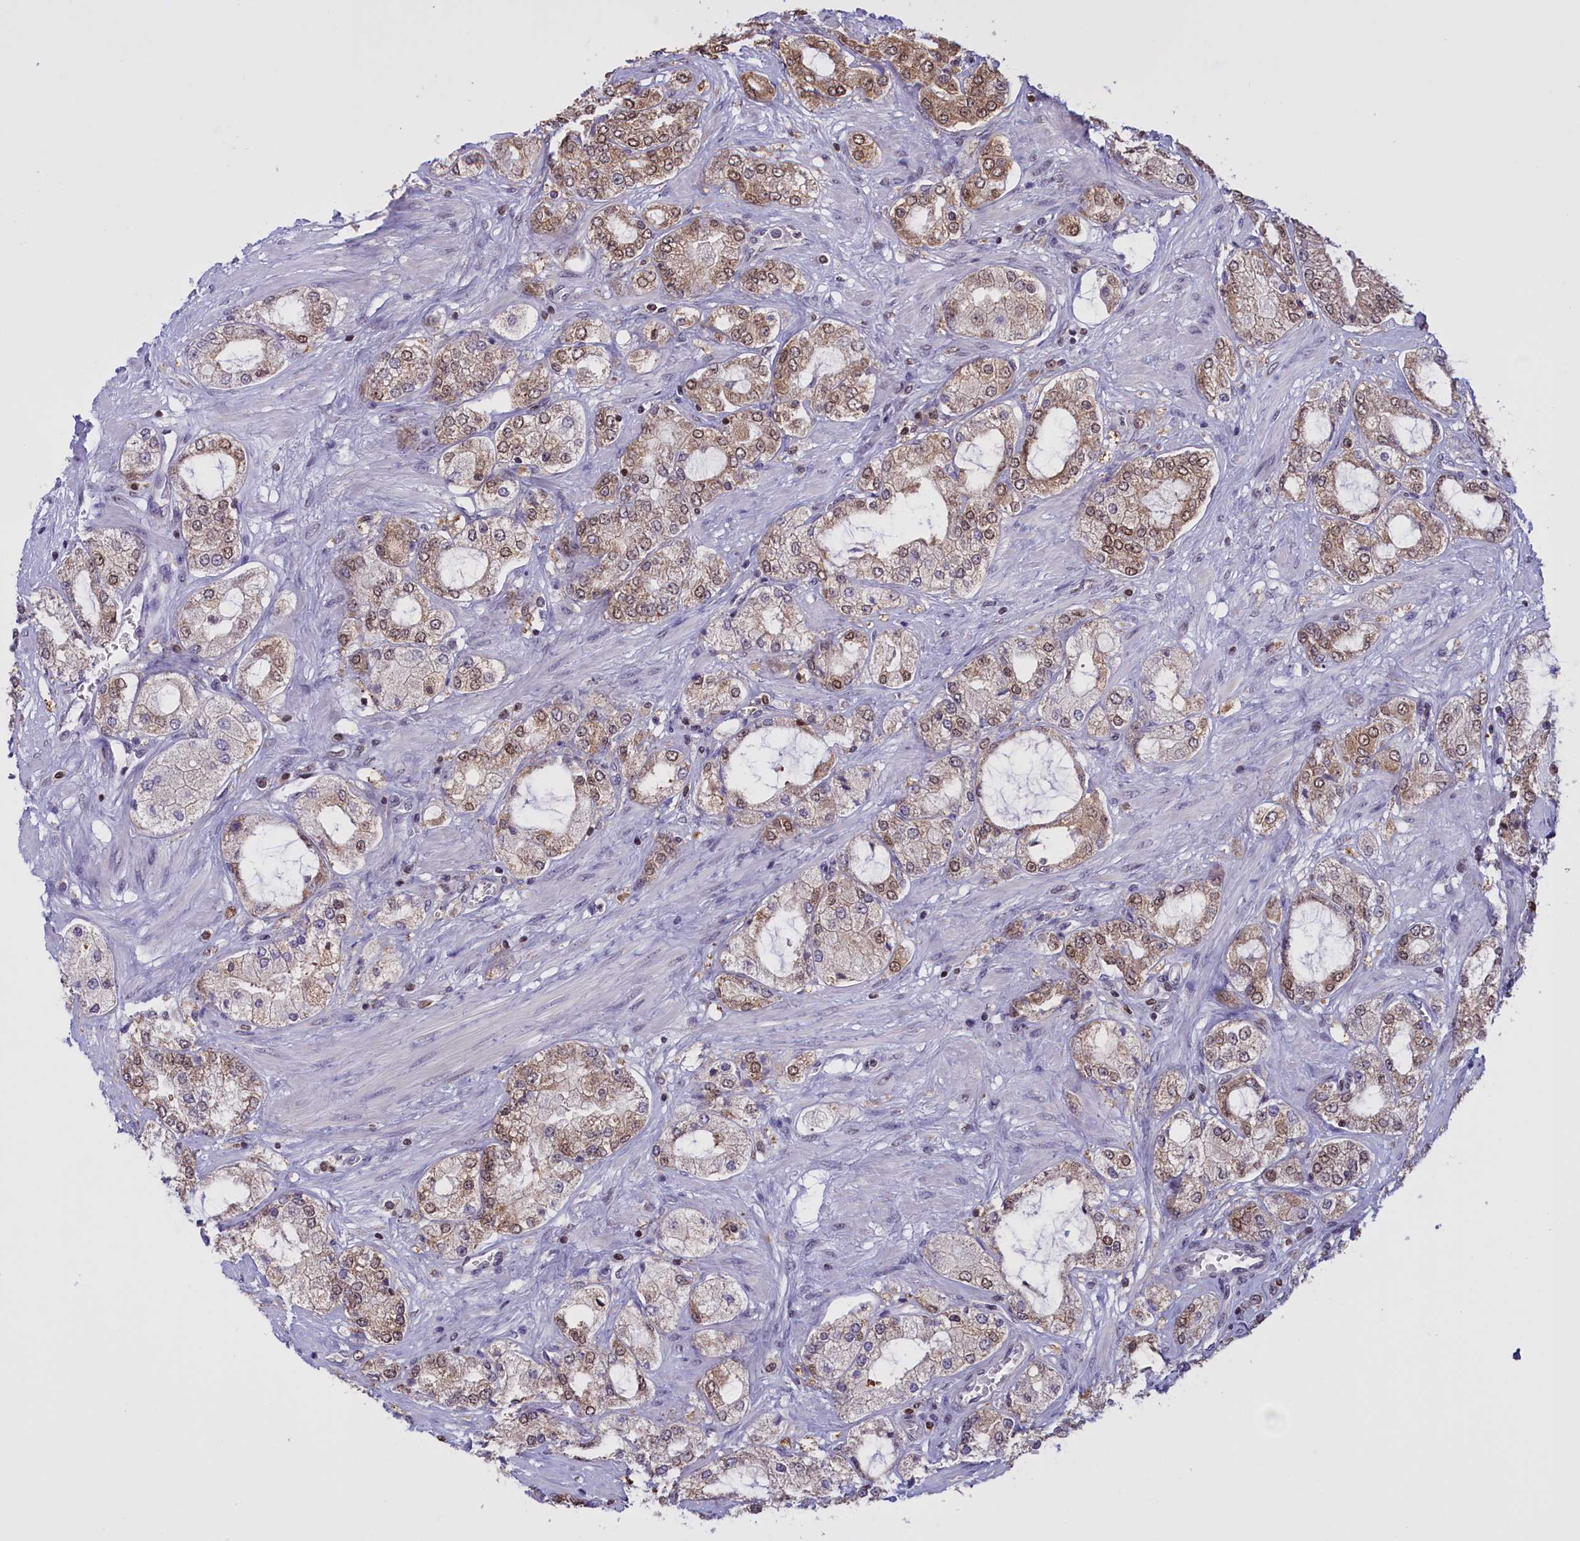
{"staining": {"intensity": "moderate", "quantity": "25%-75%", "location": "cytoplasmic/membranous,nuclear"}, "tissue": "prostate cancer", "cell_type": "Tumor cells", "image_type": "cancer", "snomed": [{"axis": "morphology", "description": "Adenocarcinoma, High grade"}, {"axis": "topography", "description": "Prostate"}], "caption": "Tumor cells display medium levels of moderate cytoplasmic/membranous and nuclear positivity in approximately 25%-75% of cells in human prostate cancer (adenocarcinoma (high-grade)).", "gene": "IZUMO2", "patient": {"sex": "male", "age": 64}}